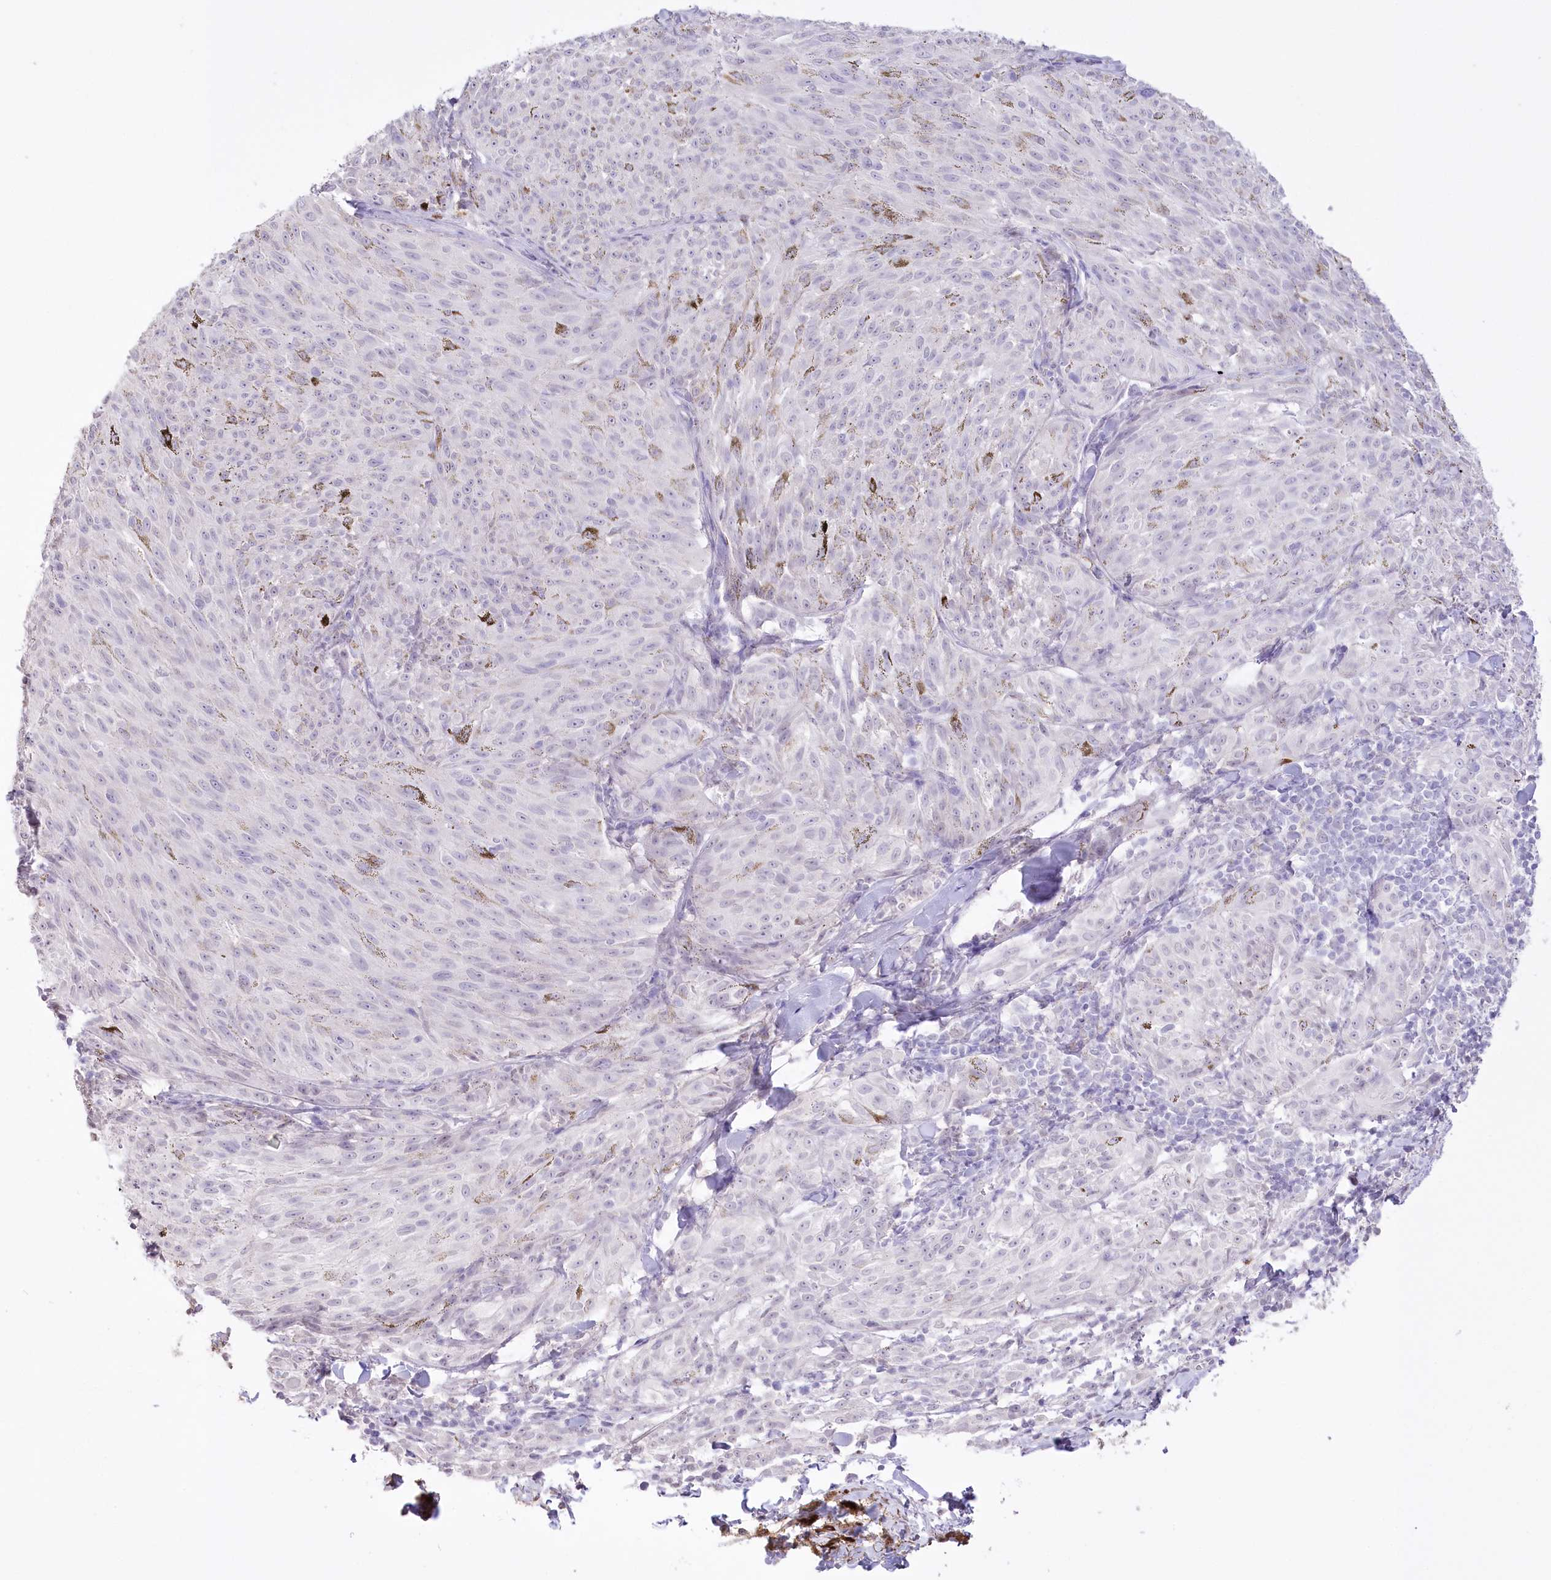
{"staining": {"intensity": "negative", "quantity": "none", "location": "none"}, "tissue": "melanoma", "cell_type": "Tumor cells", "image_type": "cancer", "snomed": [{"axis": "morphology", "description": "Malignant melanoma, NOS"}, {"axis": "topography", "description": "Skin"}], "caption": "The photomicrograph demonstrates no significant expression in tumor cells of melanoma.", "gene": "SLC39A10", "patient": {"sex": "female", "age": 72}}